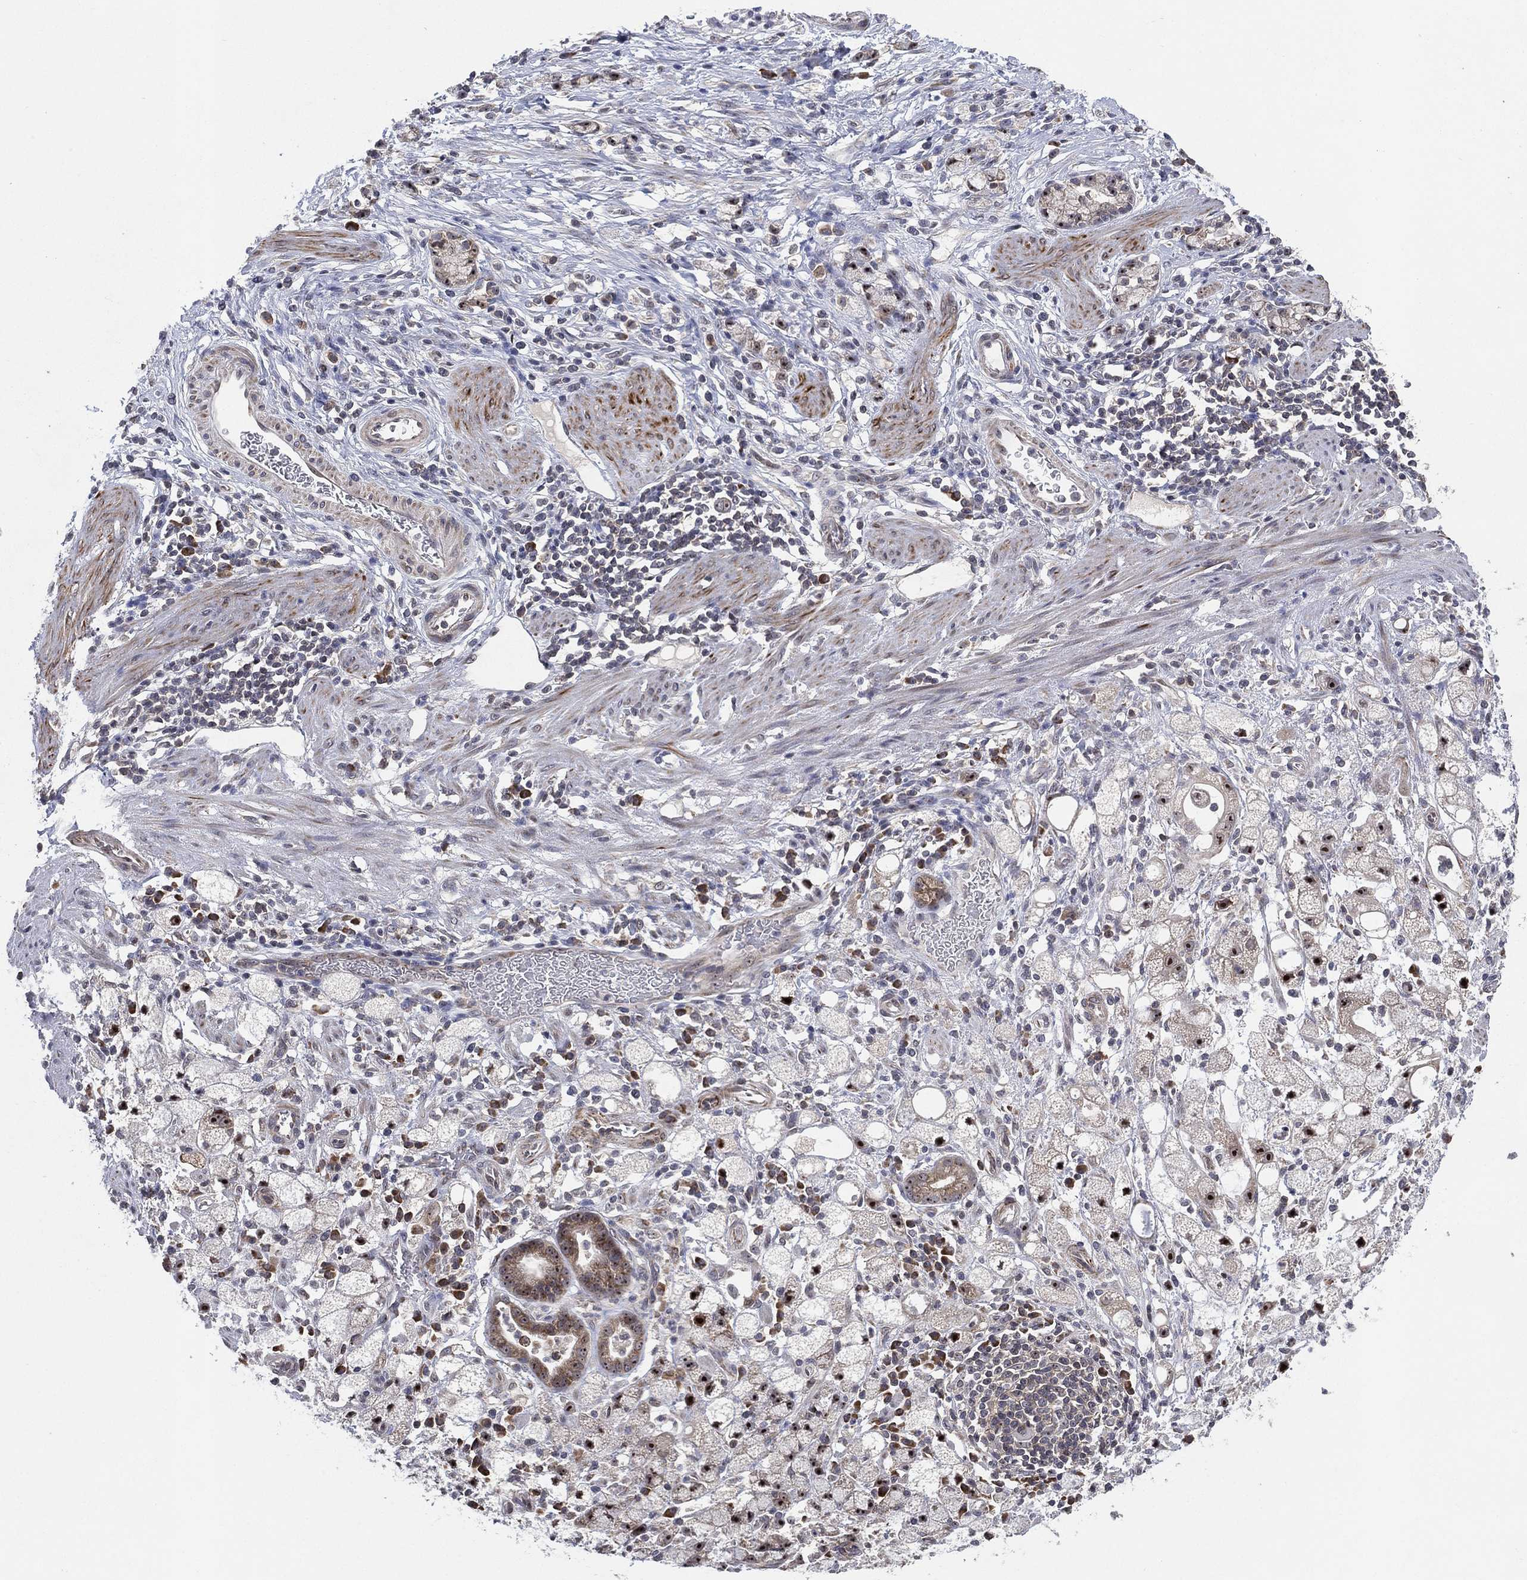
{"staining": {"intensity": "negative", "quantity": "none", "location": "none"}, "tissue": "stomach cancer", "cell_type": "Tumor cells", "image_type": "cancer", "snomed": [{"axis": "morphology", "description": "Adenocarcinoma, NOS"}, {"axis": "topography", "description": "Stomach"}], "caption": "Immunohistochemistry photomicrograph of neoplastic tissue: human adenocarcinoma (stomach) stained with DAB shows no significant protein staining in tumor cells. (IHC, brightfield microscopy, high magnification).", "gene": "FAM104A", "patient": {"sex": "male", "age": 58}}